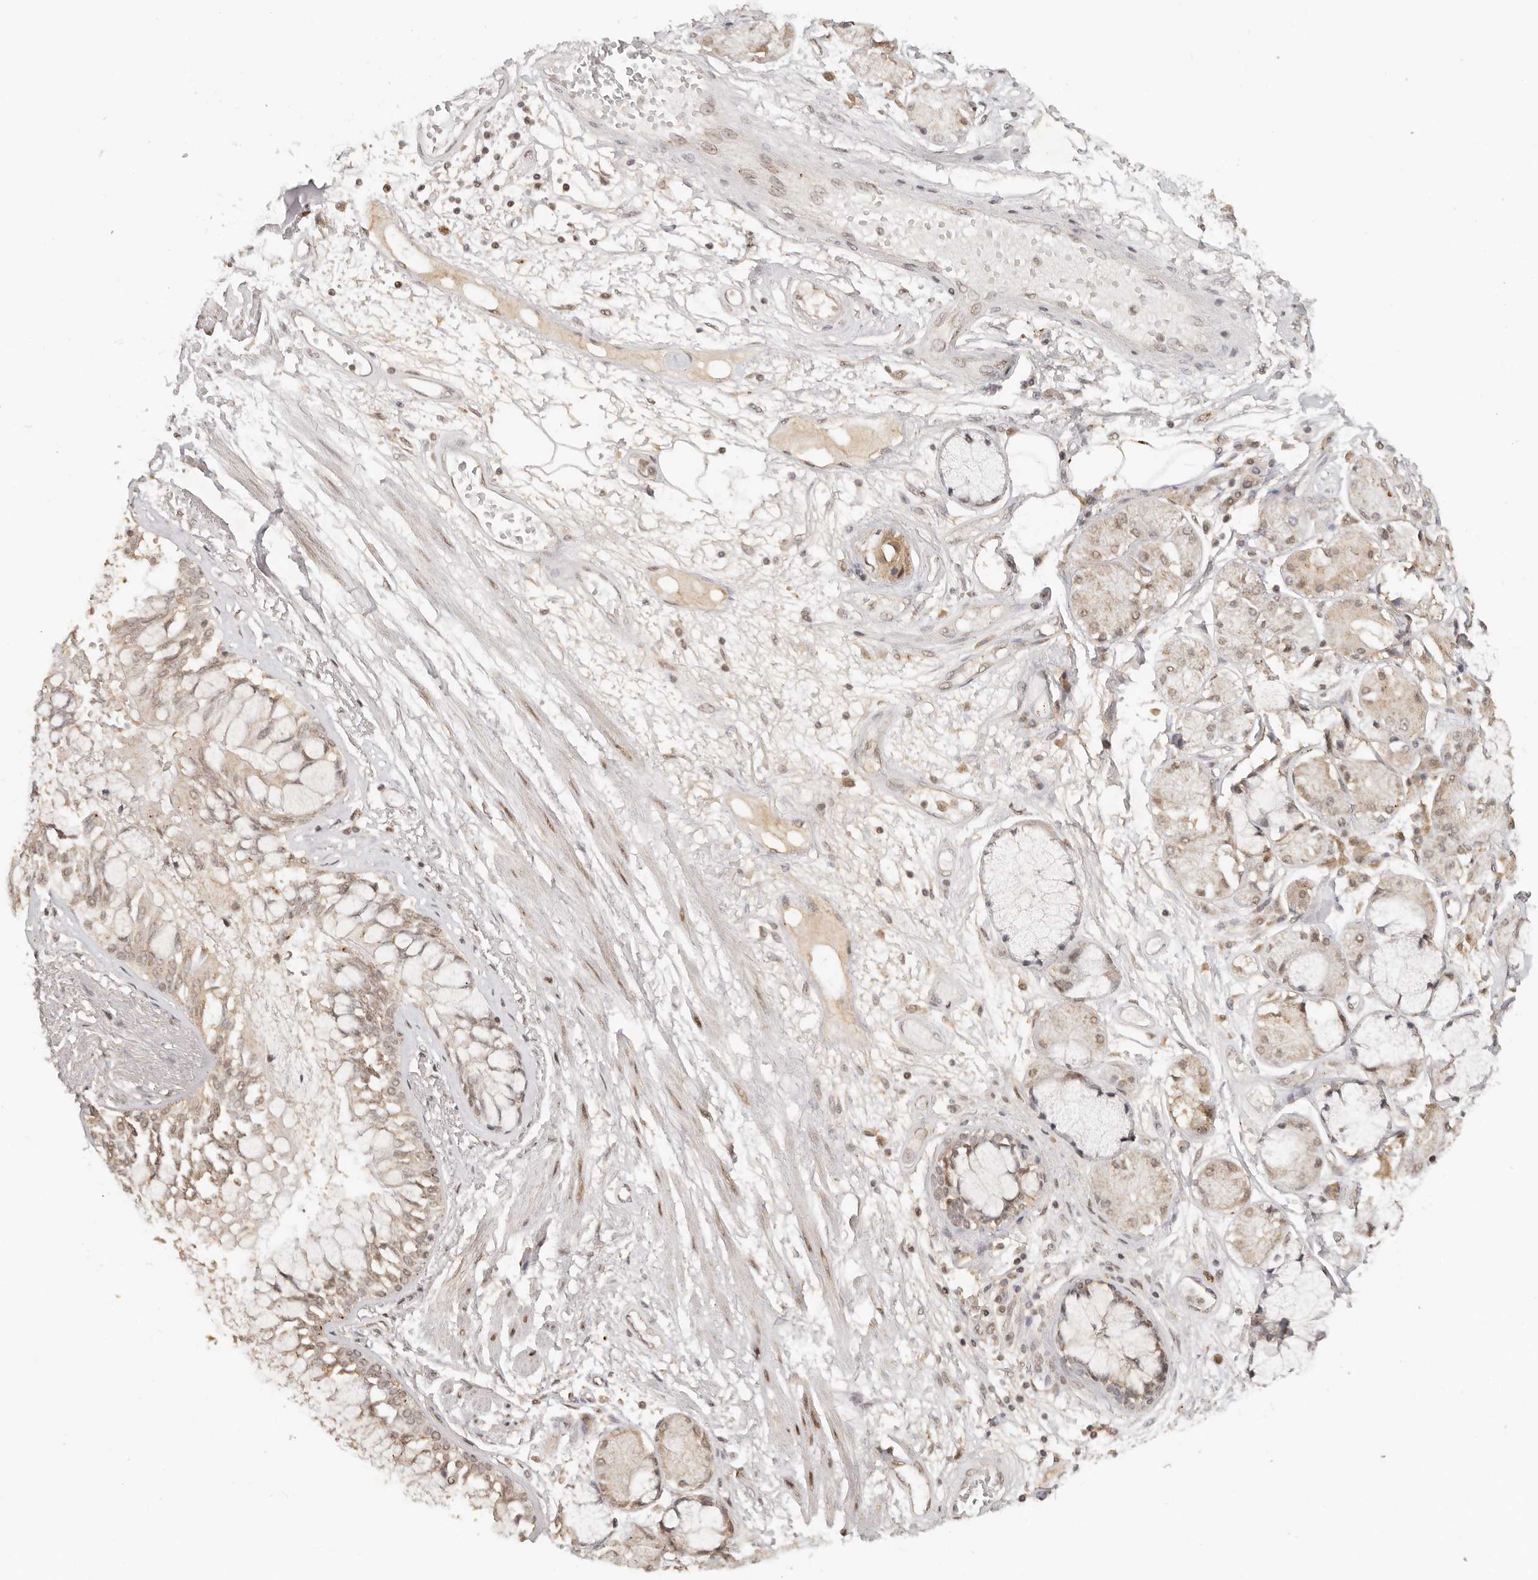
{"staining": {"intensity": "negative", "quantity": "none", "location": "none"}, "tissue": "adipose tissue", "cell_type": "Adipocytes", "image_type": "normal", "snomed": [{"axis": "morphology", "description": "Normal tissue, NOS"}, {"axis": "topography", "description": "Bronchus"}], "caption": "Adipocytes are negative for protein expression in unremarkable human adipose tissue. The staining was performed using DAB (3,3'-diaminobenzidine) to visualize the protein expression in brown, while the nuclei were stained in blue with hematoxylin (Magnification: 20x).", "gene": "SEC14L1", "patient": {"sex": "male", "age": 66}}